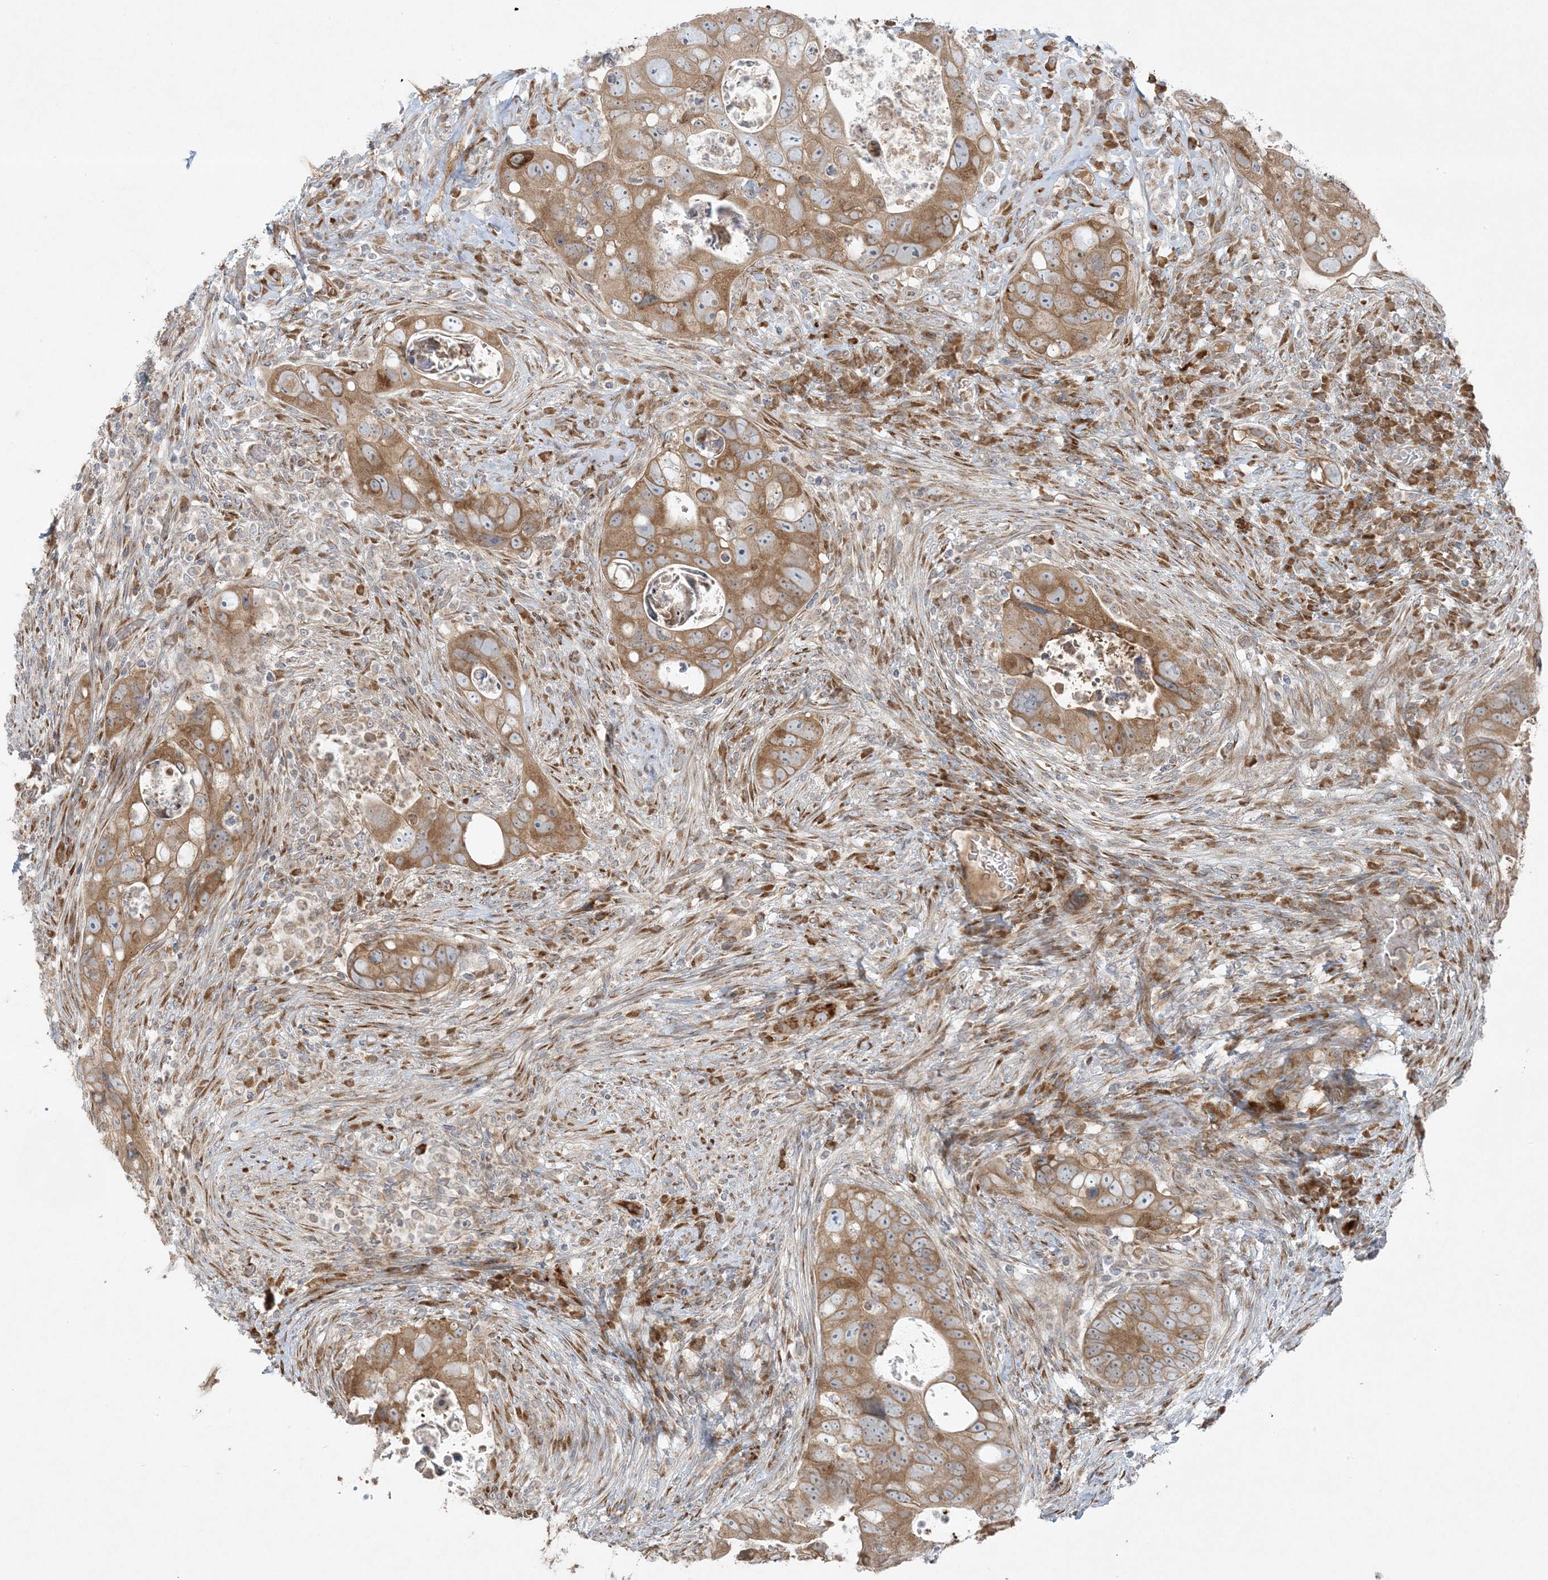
{"staining": {"intensity": "moderate", "quantity": ">75%", "location": "cytoplasmic/membranous"}, "tissue": "colorectal cancer", "cell_type": "Tumor cells", "image_type": "cancer", "snomed": [{"axis": "morphology", "description": "Adenocarcinoma, NOS"}, {"axis": "topography", "description": "Rectum"}], "caption": "Protein analysis of colorectal cancer (adenocarcinoma) tissue exhibits moderate cytoplasmic/membranous staining in about >75% of tumor cells.", "gene": "ZNF263", "patient": {"sex": "male", "age": 59}}